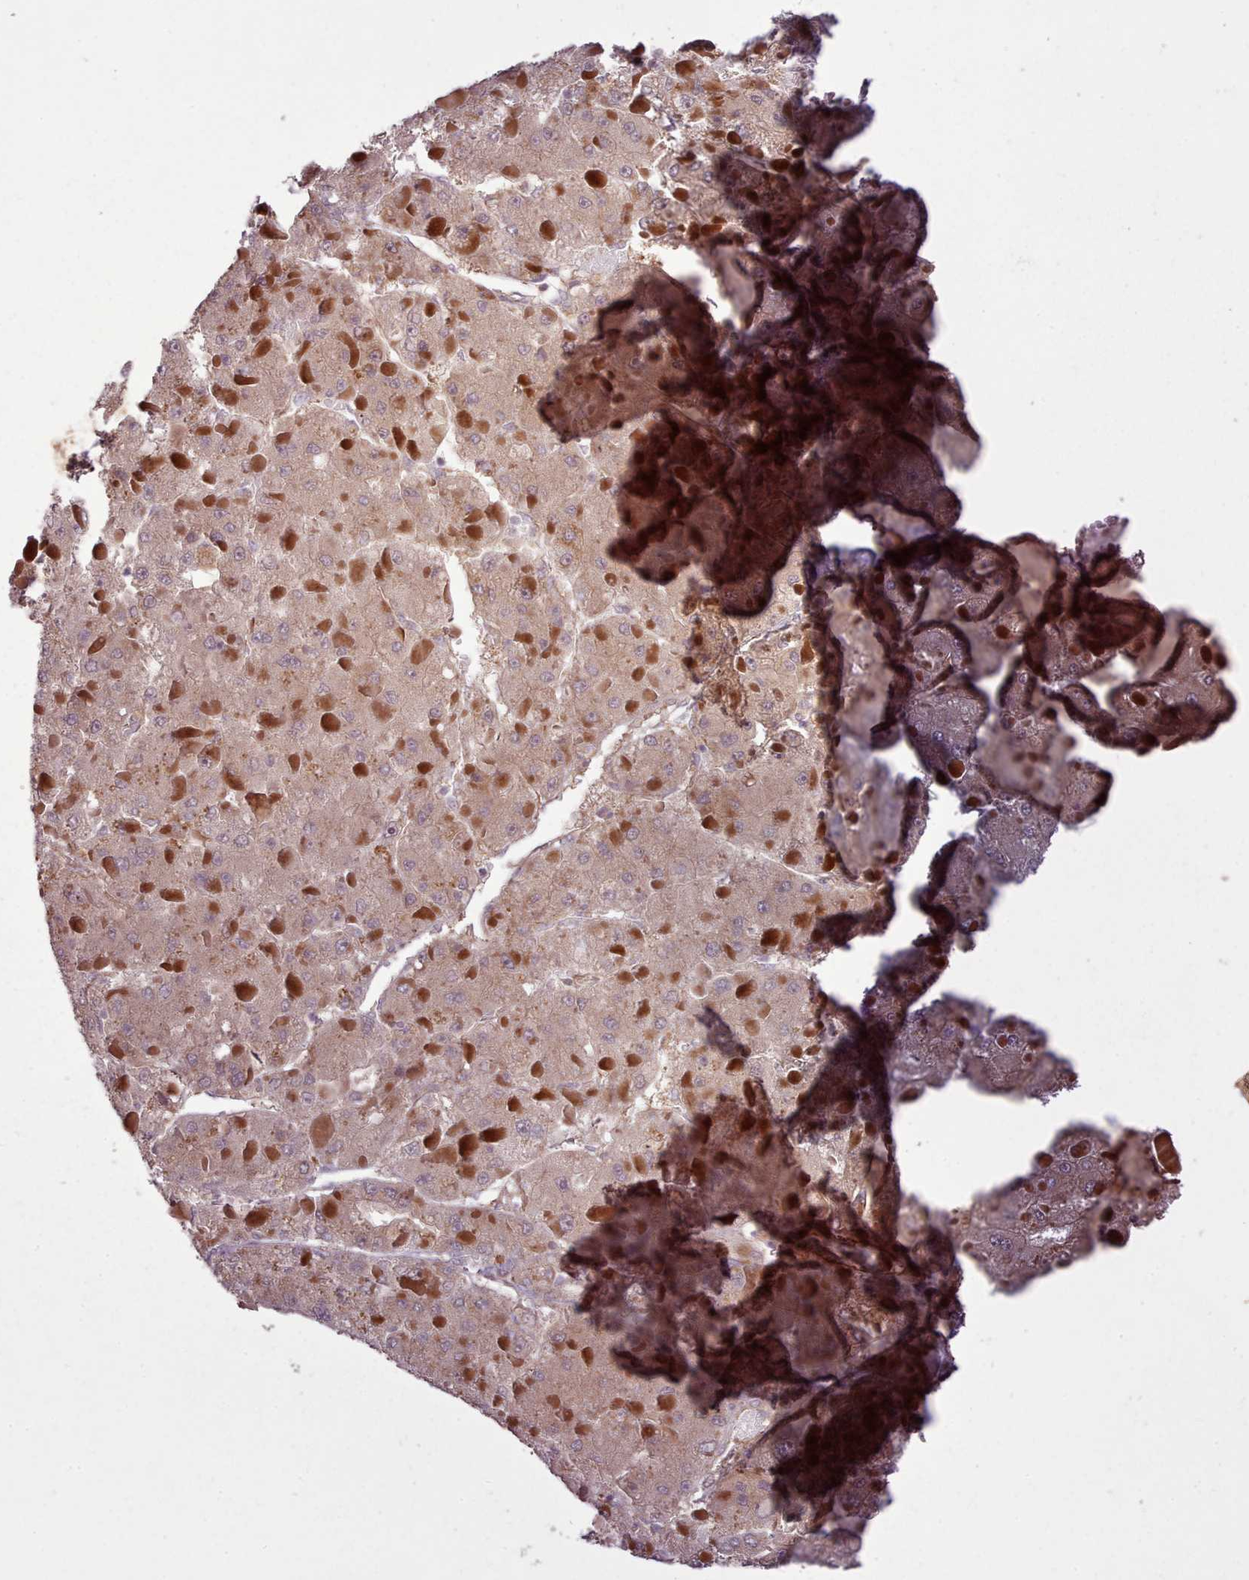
{"staining": {"intensity": "negative", "quantity": "none", "location": "none"}, "tissue": "liver cancer", "cell_type": "Tumor cells", "image_type": "cancer", "snomed": [{"axis": "morphology", "description": "Carcinoma, Hepatocellular, NOS"}, {"axis": "topography", "description": "Liver"}], "caption": "Human liver cancer stained for a protein using immunohistochemistry shows no expression in tumor cells.", "gene": "GBGT1", "patient": {"sex": "female", "age": 73}}